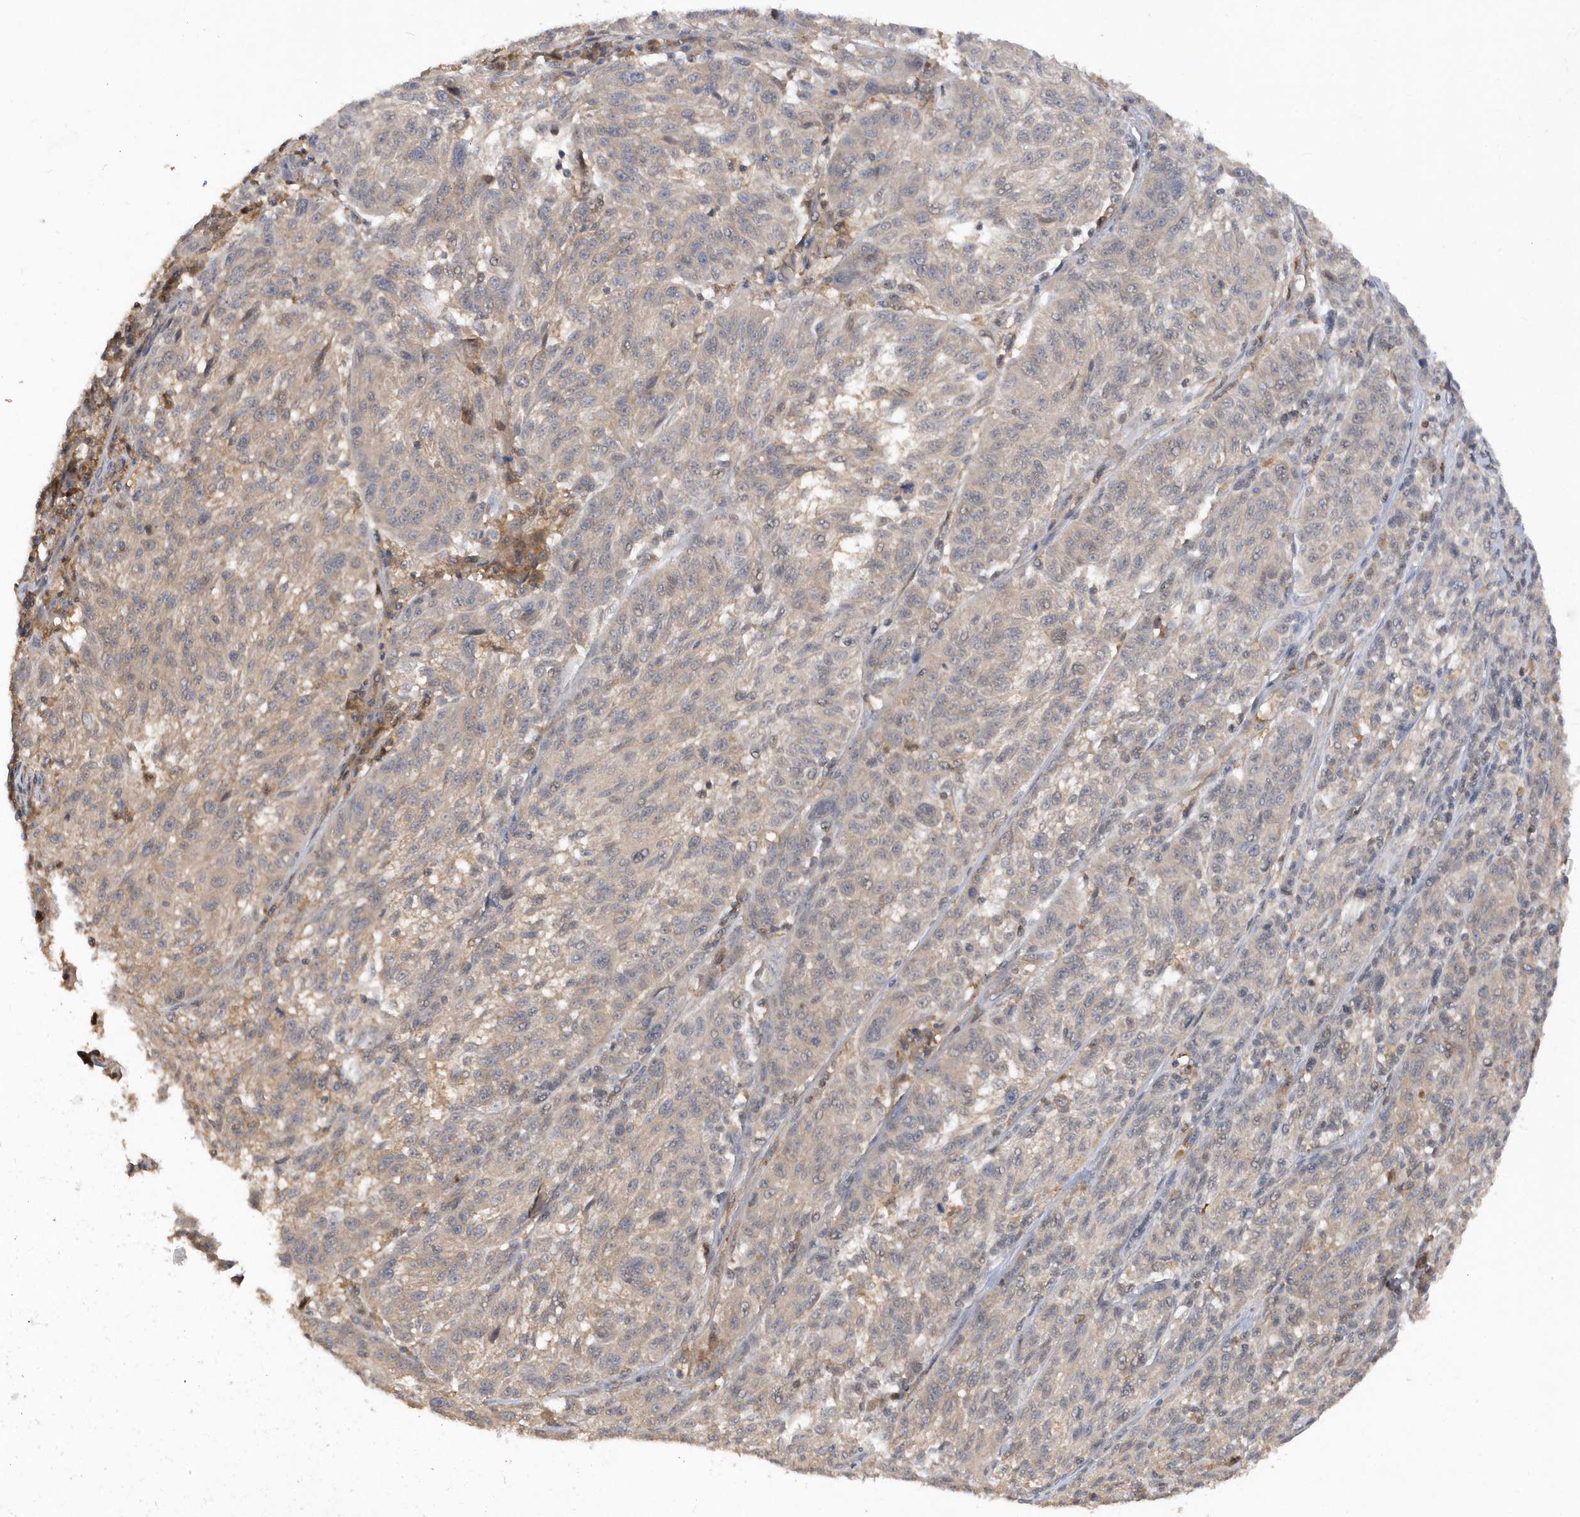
{"staining": {"intensity": "negative", "quantity": "none", "location": "none"}, "tissue": "melanoma", "cell_type": "Tumor cells", "image_type": "cancer", "snomed": [{"axis": "morphology", "description": "Malignant melanoma, NOS"}, {"axis": "topography", "description": "Skin"}], "caption": "This is an immunohistochemistry micrograph of malignant melanoma. There is no staining in tumor cells.", "gene": "RPE", "patient": {"sex": "male", "age": 53}}